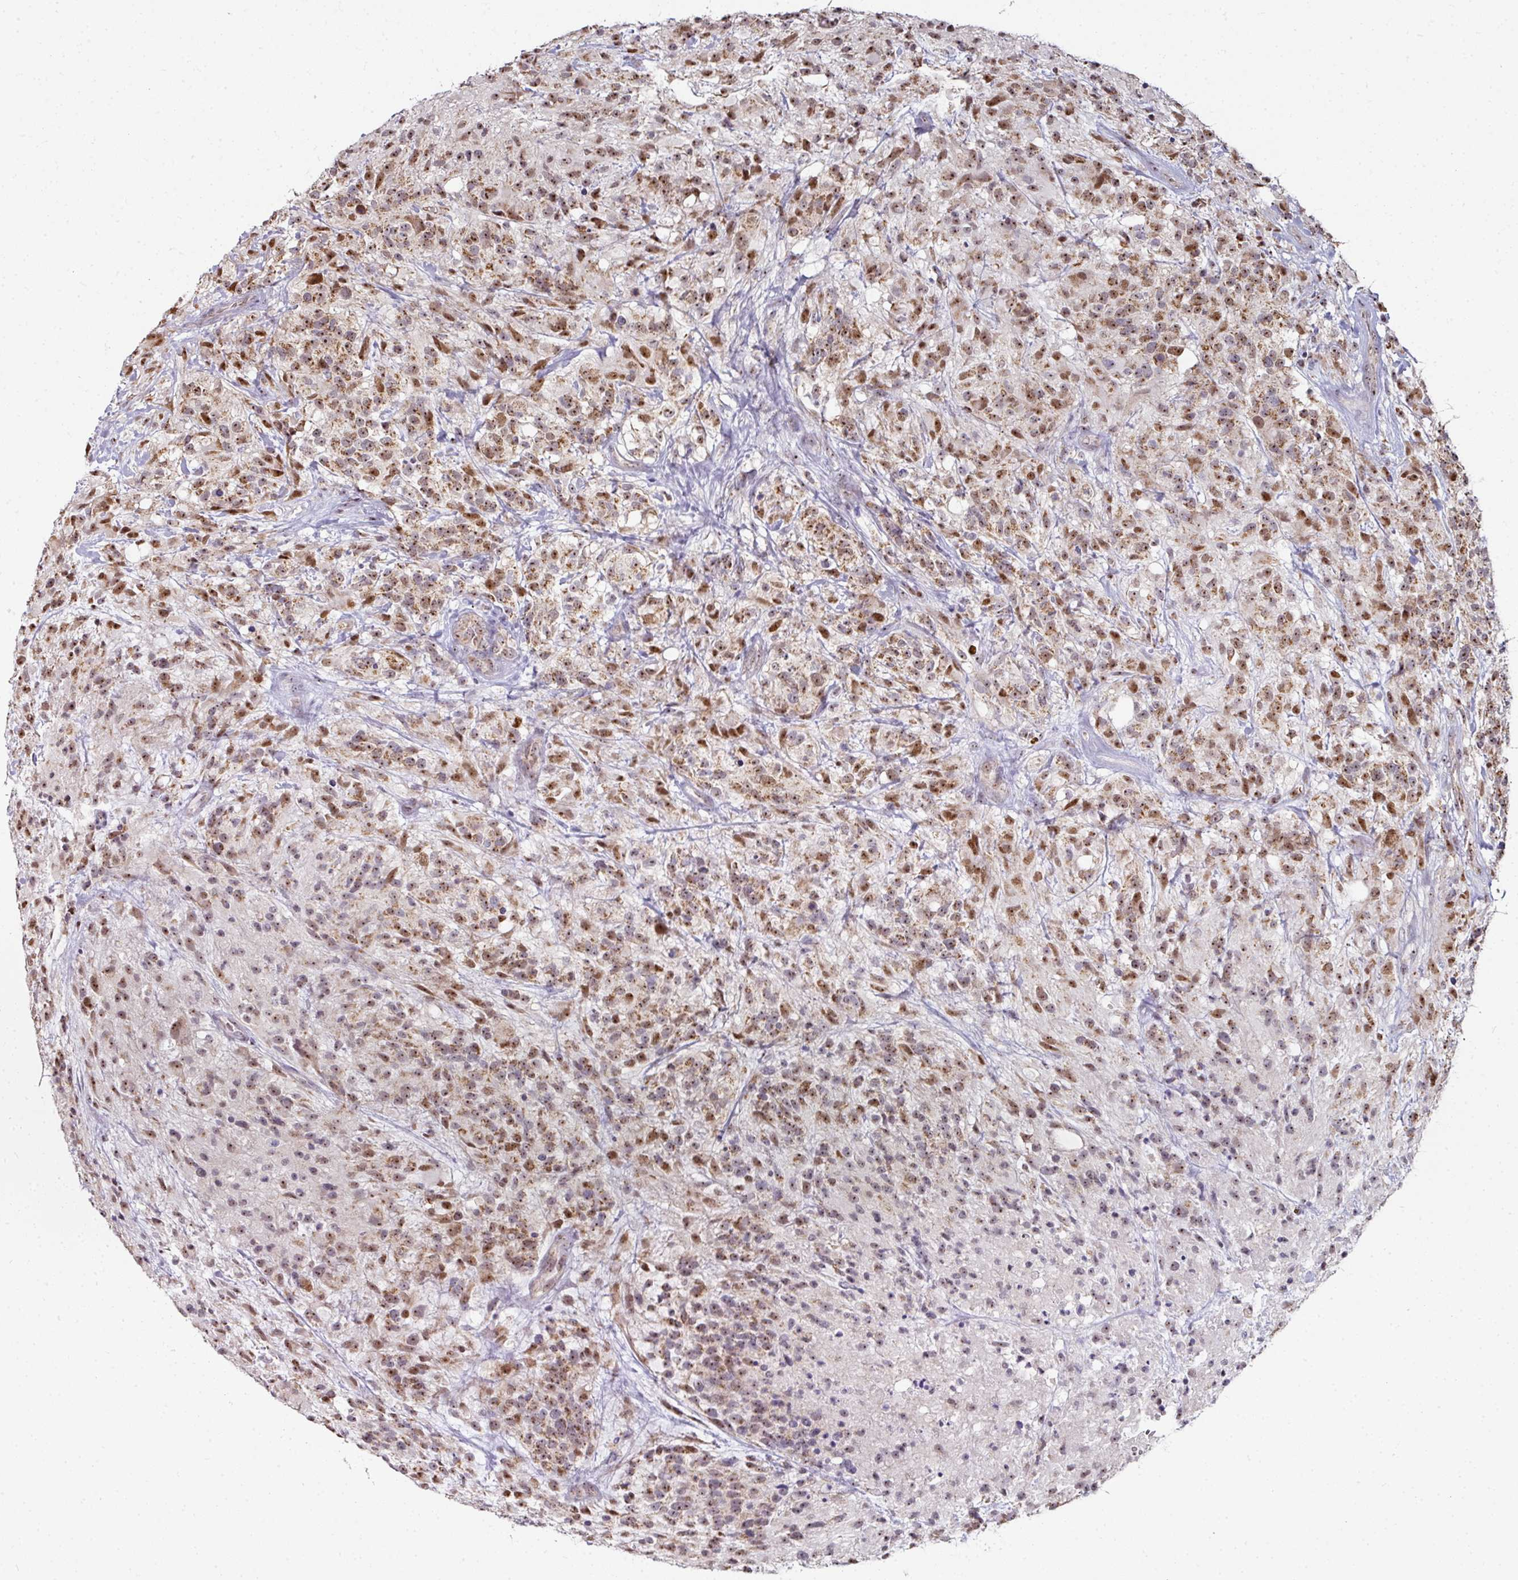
{"staining": {"intensity": "moderate", "quantity": ">75%", "location": "cytoplasmic/membranous,nuclear"}, "tissue": "glioma", "cell_type": "Tumor cells", "image_type": "cancer", "snomed": [{"axis": "morphology", "description": "Glioma, malignant, High grade"}, {"axis": "topography", "description": "Brain"}], "caption": "Tumor cells show moderate cytoplasmic/membranous and nuclear staining in approximately >75% of cells in malignant high-grade glioma.", "gene": "NACC2", "patient": {"sex": "female", "age": 67}}